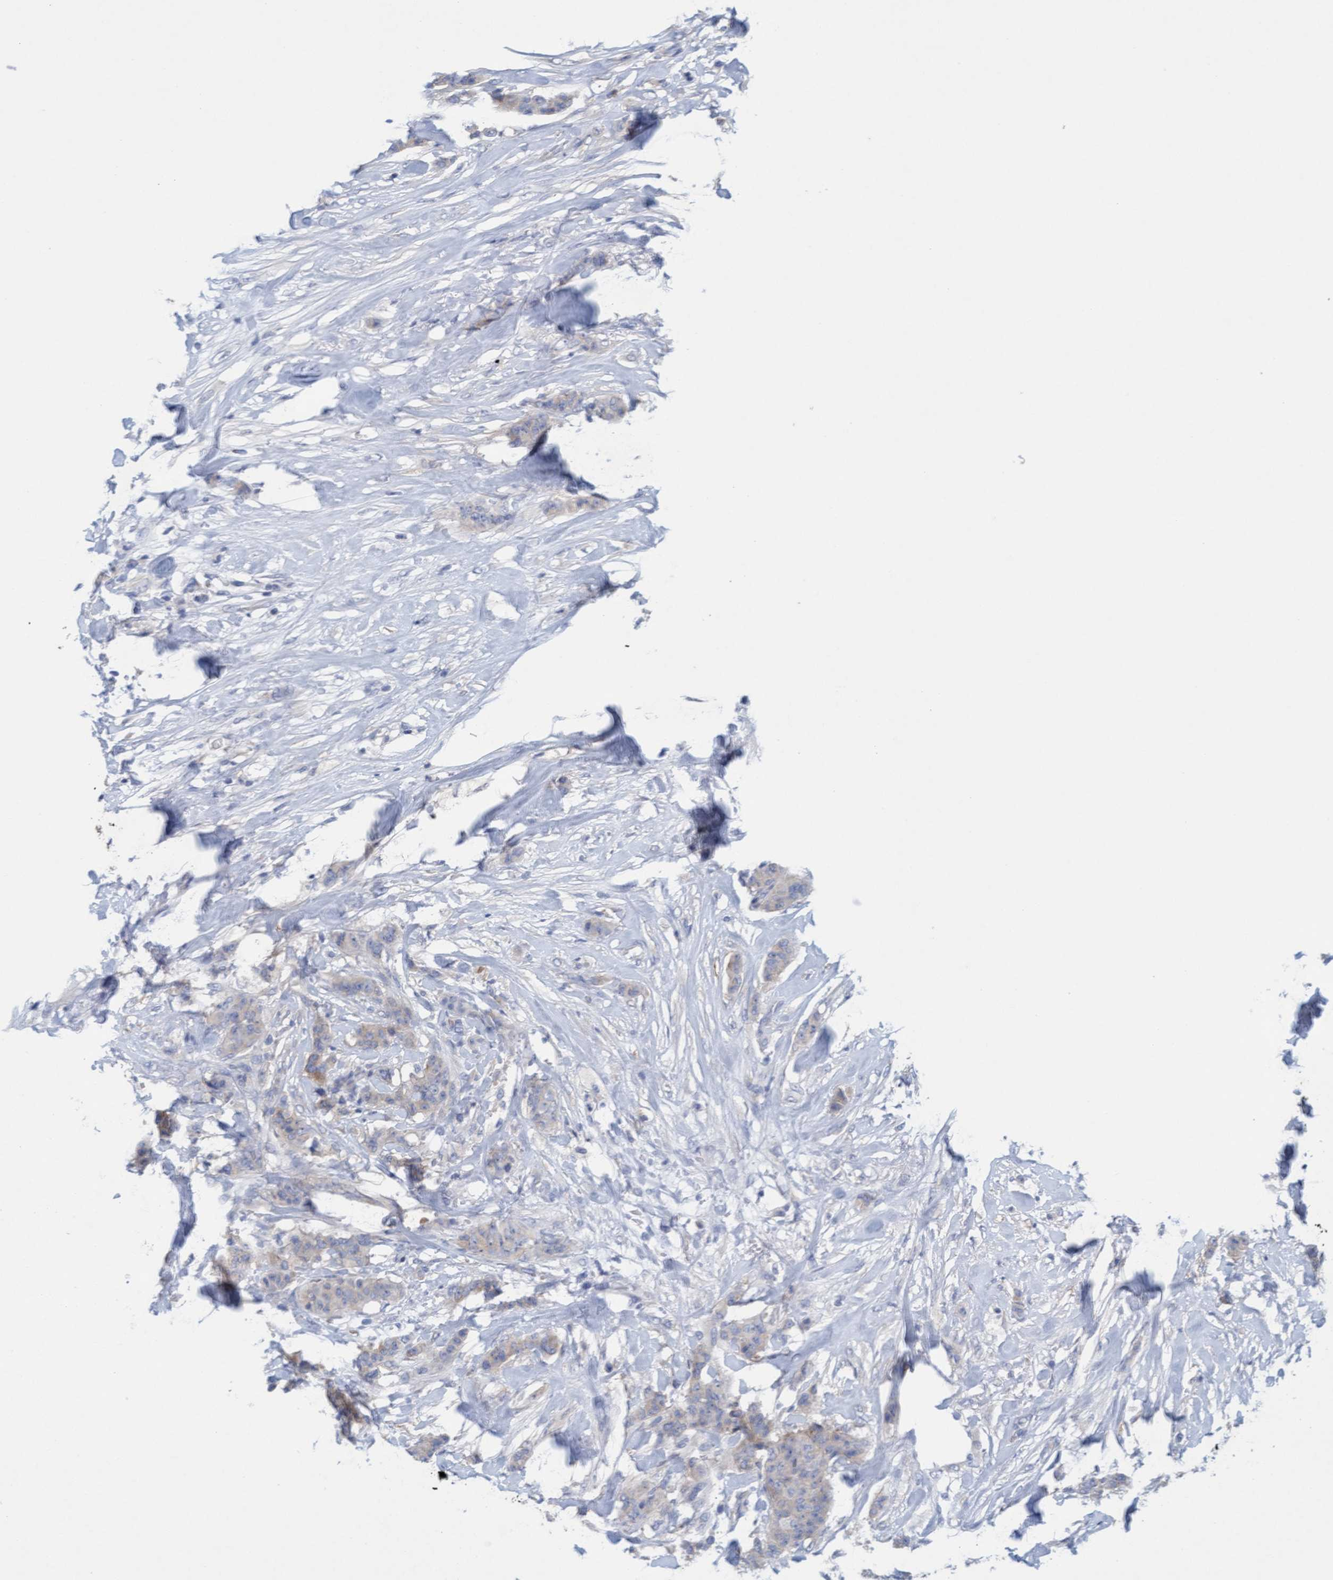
{"staining": {"intensity": "weak", "quantity": "<25%", "location": "cytoplasmic/membranous"}, "tissue": "breast cancer", "cell_type": "Tumor cells", "image_type": "cancer", "snomed": [{"axis": "morphology", "description": "Normal tissue, NOS"}, {"axis": "morphology", "description": "Duct carcinoma"}, {"axis": "topography", "description": "Breast"}], "caption": "Immunohistochemistry photomicrograph of neoplastic tissue: breast cancer (intraductal carcinoma) stained with DAB (3,3'-diaminobenzidine) demonstrates no significant protein expression in tumor cells. The staining is performed using DAB (3,3'-diaminobenzidine) brown chromogen with nuclei counter-stained in using hematoxylin.", "gene": "SIGIRR", "patient": {"sex": "female", "age": 40}}